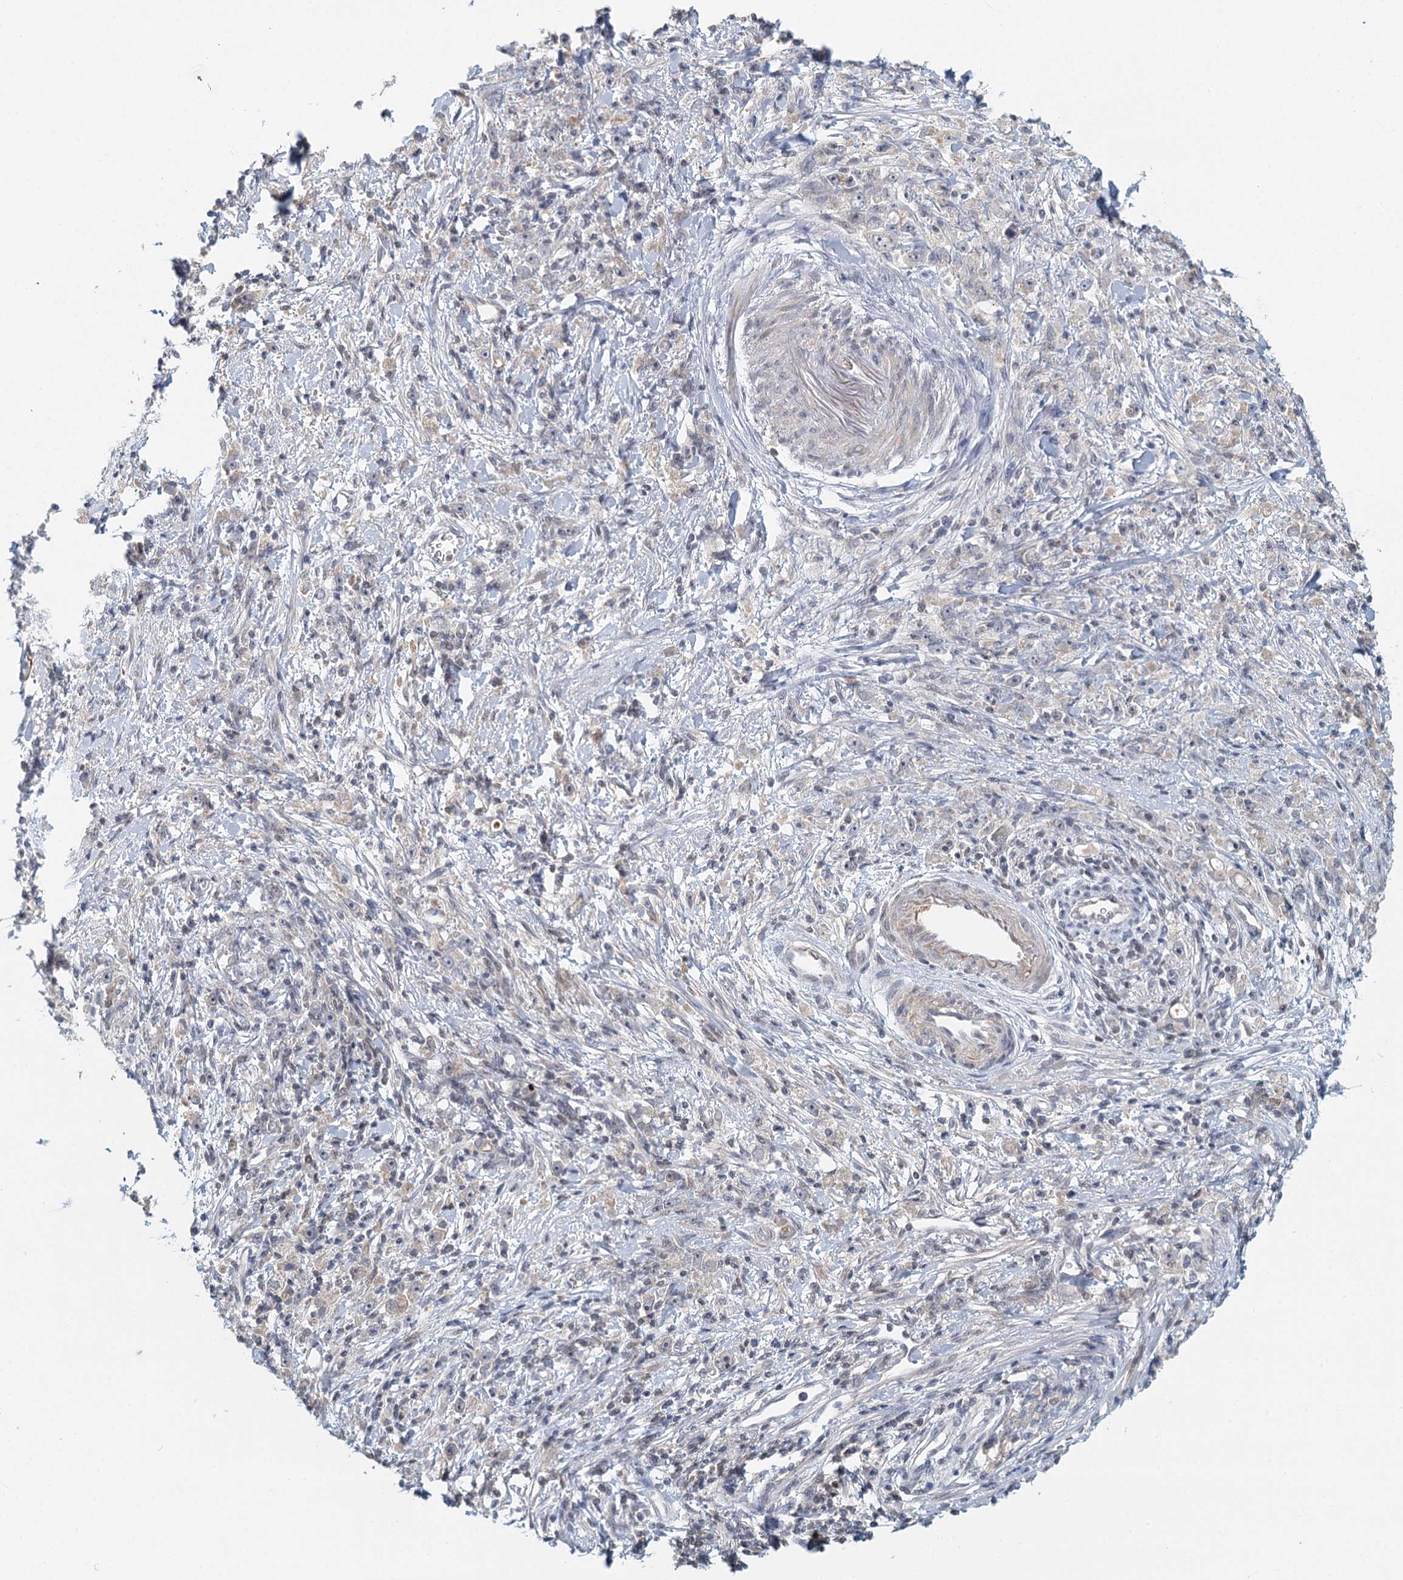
{"staining": {"intensity": "negative", "quantity": "none", "location": "none"}, "tissue": "stomach cancer", "cell_type": "Tumor cells", "image_type": "cancer", "snomed": [{"axis": "morphology", "description": "Adenocarcinoma, NOS"}, {"axis": "topography", "description": "Stomach"}], "caption": "IHC photomicrograph of human stomach adenocarcinoma stained for a protein (brown), which demonstrates no expression in tumor cells.", "gene": "GPATCH11", "patient": {"sex": "female", "age": 59}}